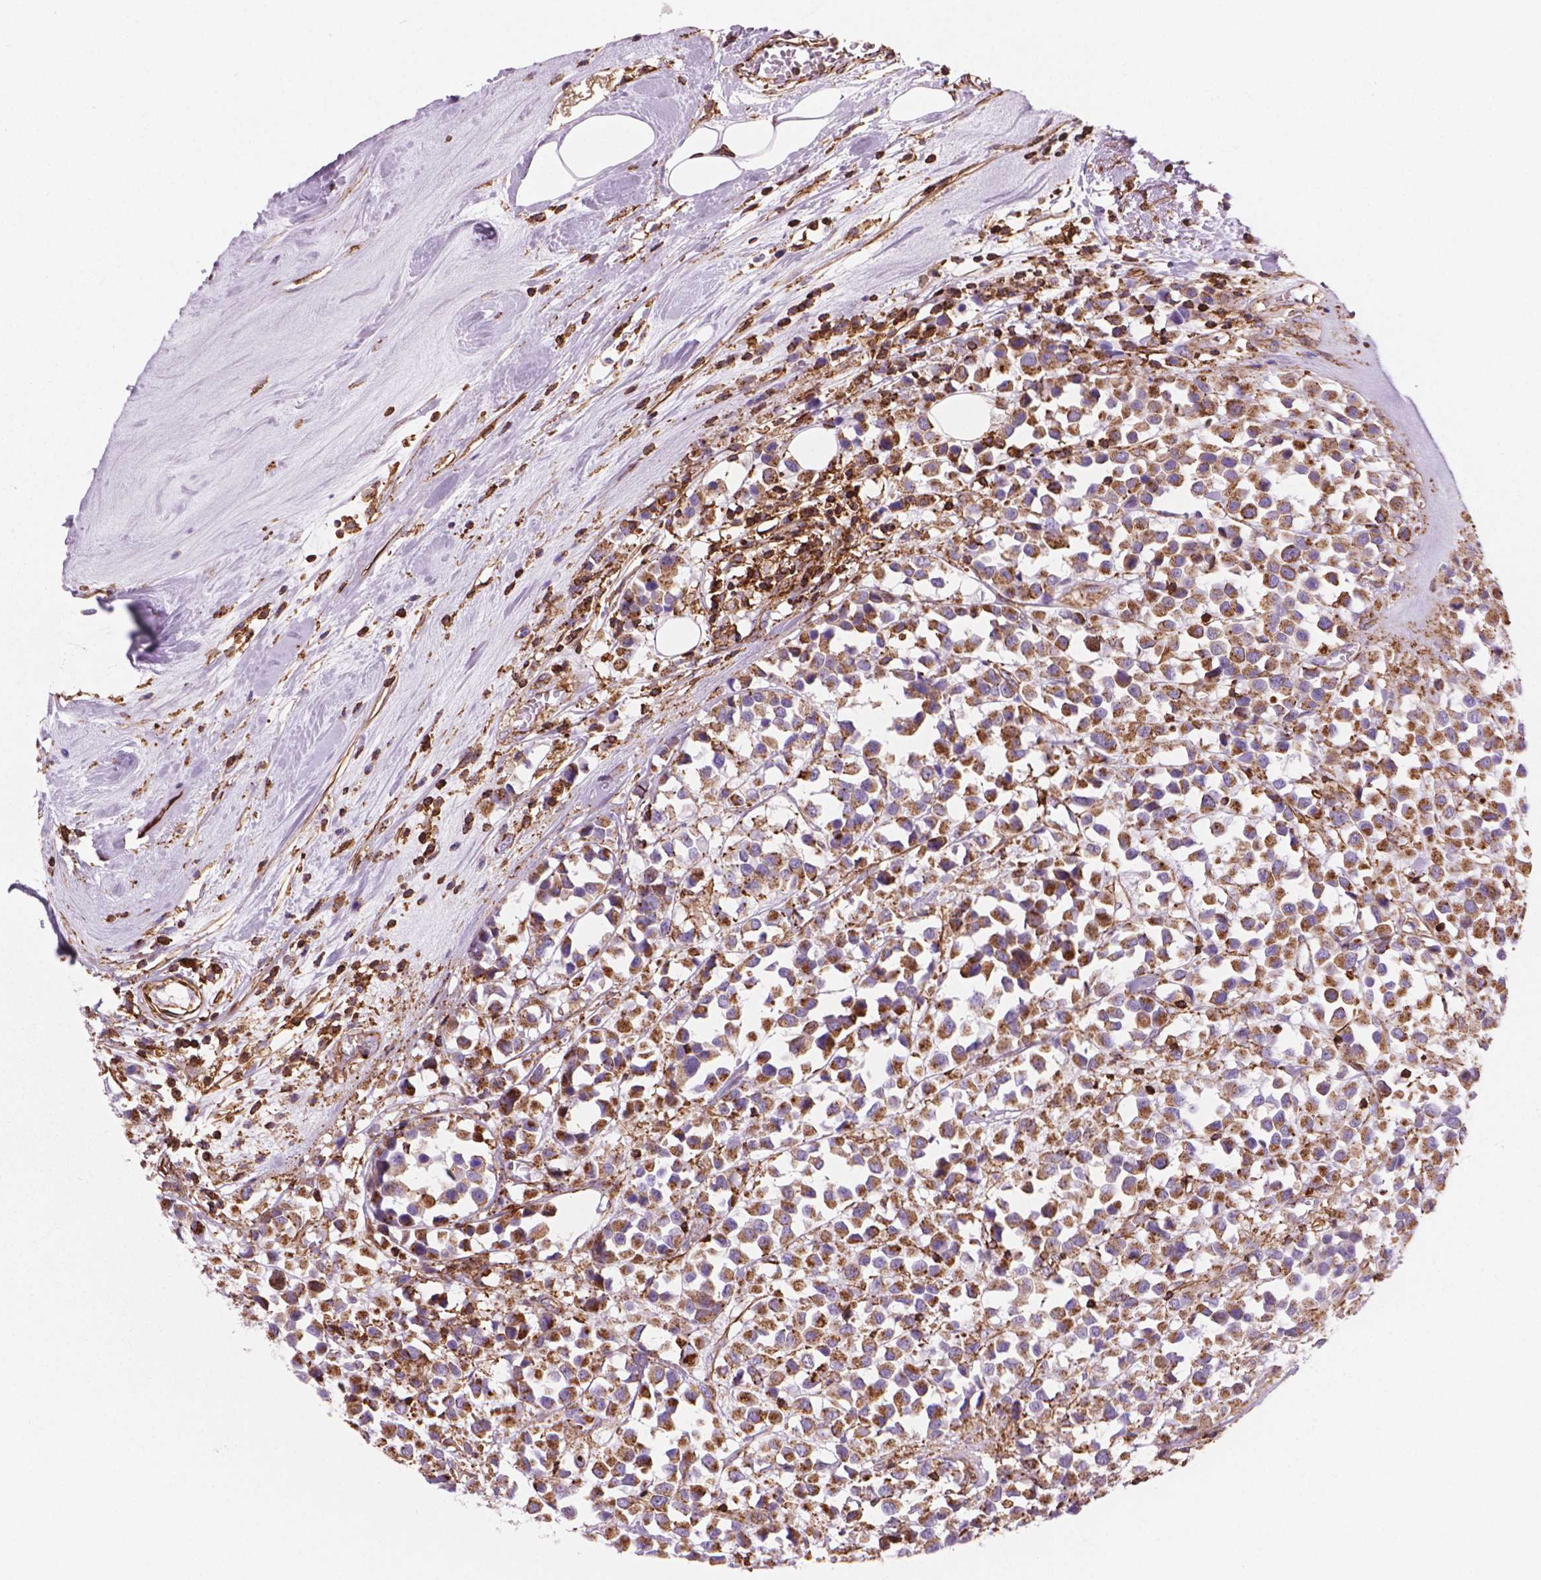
{"staining": {"intensity": "moderate", "quantity": ">75%", "location": "cytoplasmic/membranous"}, "tissue": "breast cancer", "cell_type": "Tumor cells", "image_type": "cancer", "snomed": [{"axis": "morphology", "description": "Duct carcinoma"}, {"axis": "topography", "description": "Breast"}], "caption": "This photomicrograph shows immunohistochemistry (IHC) staining of breast cancer (invasive ductal carcinoma), with medium moderate cytoplasmic/membranous positivity in approximately >75% of tumor cells.", "gene": "PATJ", "patient": {"sex": "female", "age": 61}}